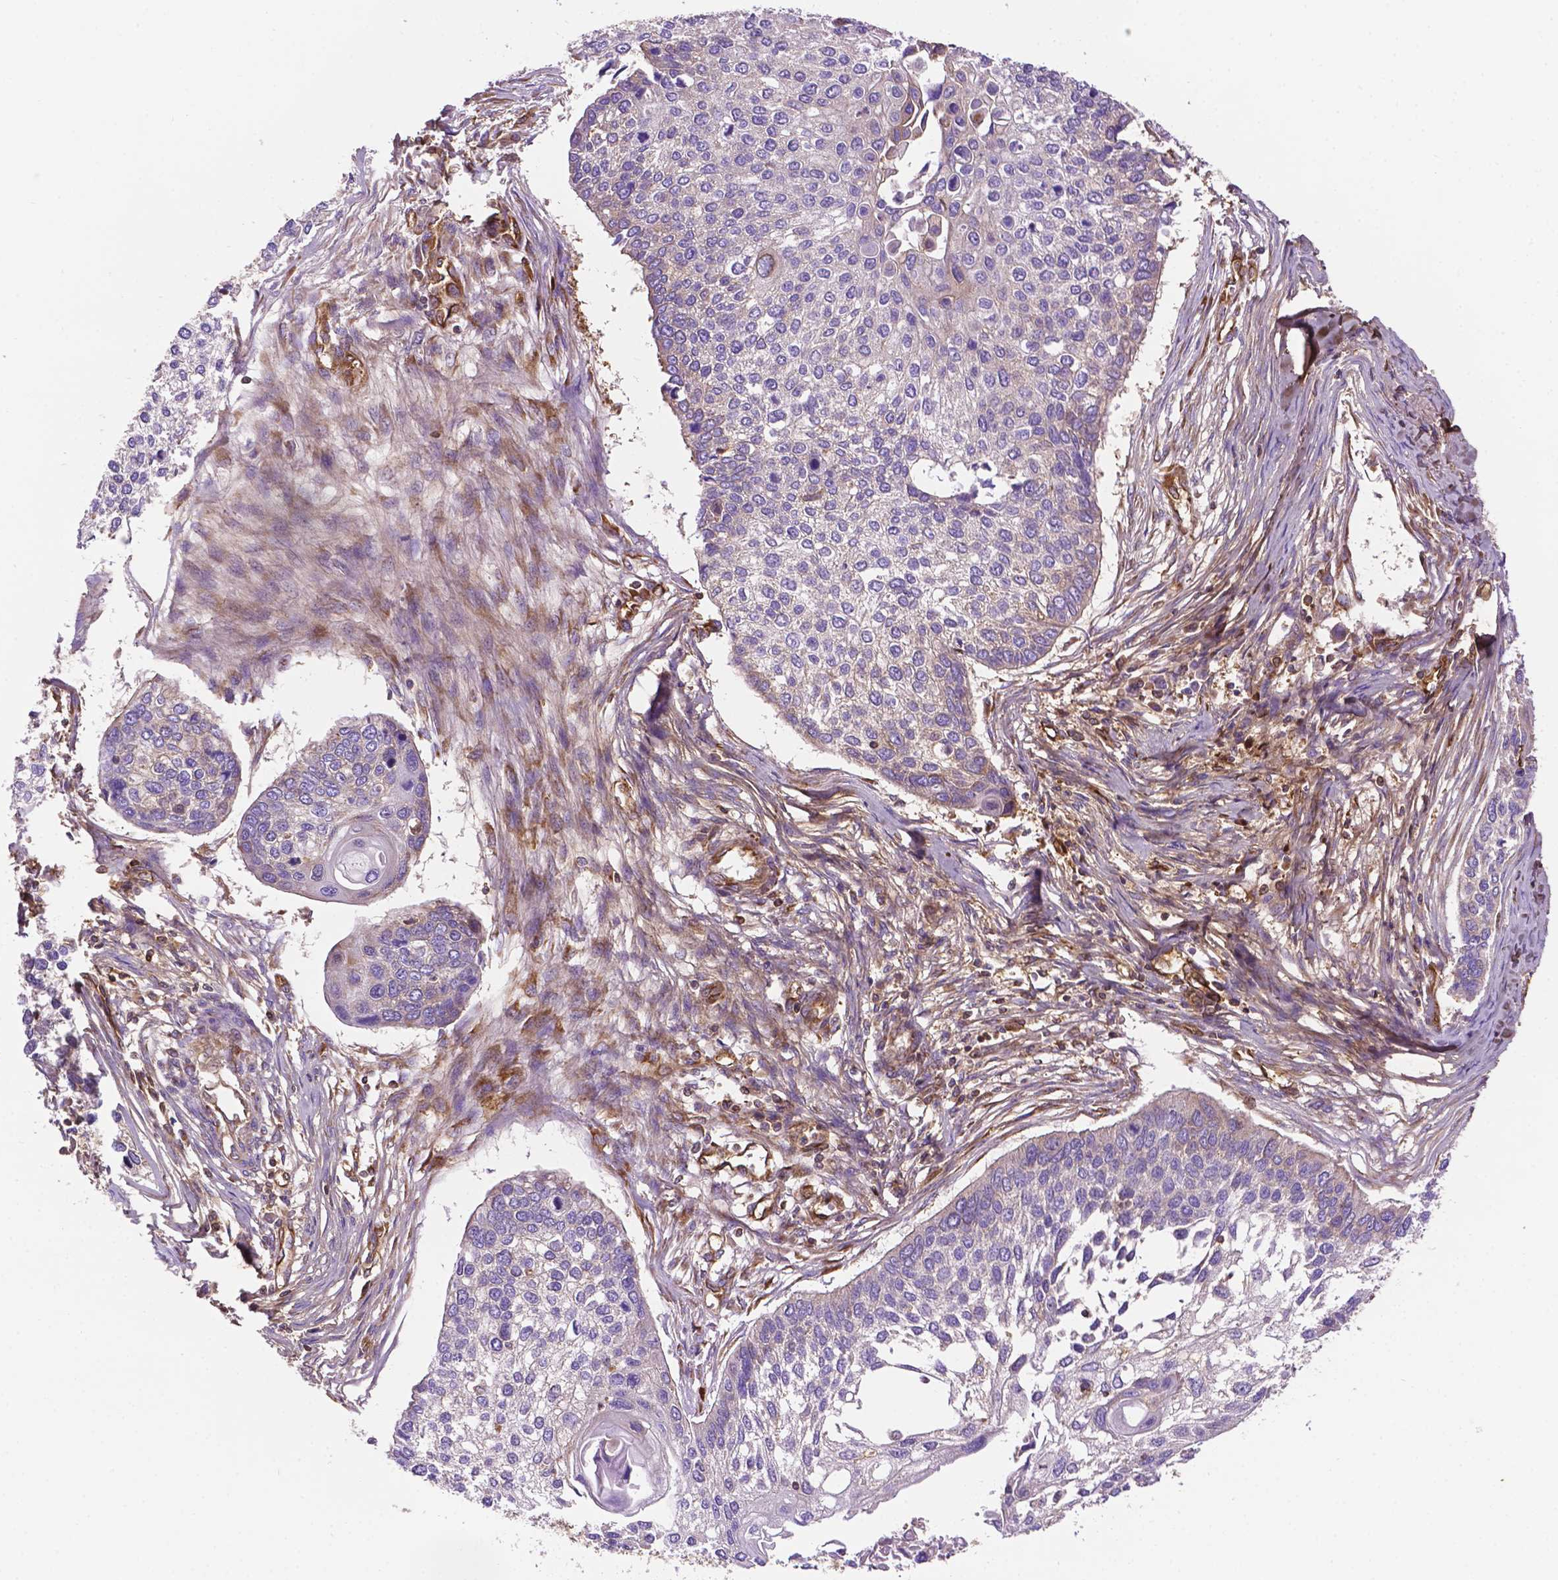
{"staining": {"intensity": "negative", "quantity": "none", "location": "none"}, "tissue": "lung cancer", "cell_type": "Tumor cells", "image_type": "cancer", "snomed": [{"axis": "morphology", "description": "Squamous cell carcinoma, NOS"}, {"axis": "morphology", "description": "Squamous cell carcinoma, metastatic, NOS"}, {"axis": "topography", "description": "Lung"}], "caption": "Immunohistochemical staining of lung cancer (metastatic squamous cell carcinoma) exhibits no significant staining in tumor cells.", "gene": "DCN", "patient": {"sex": "male", "age": 63}}